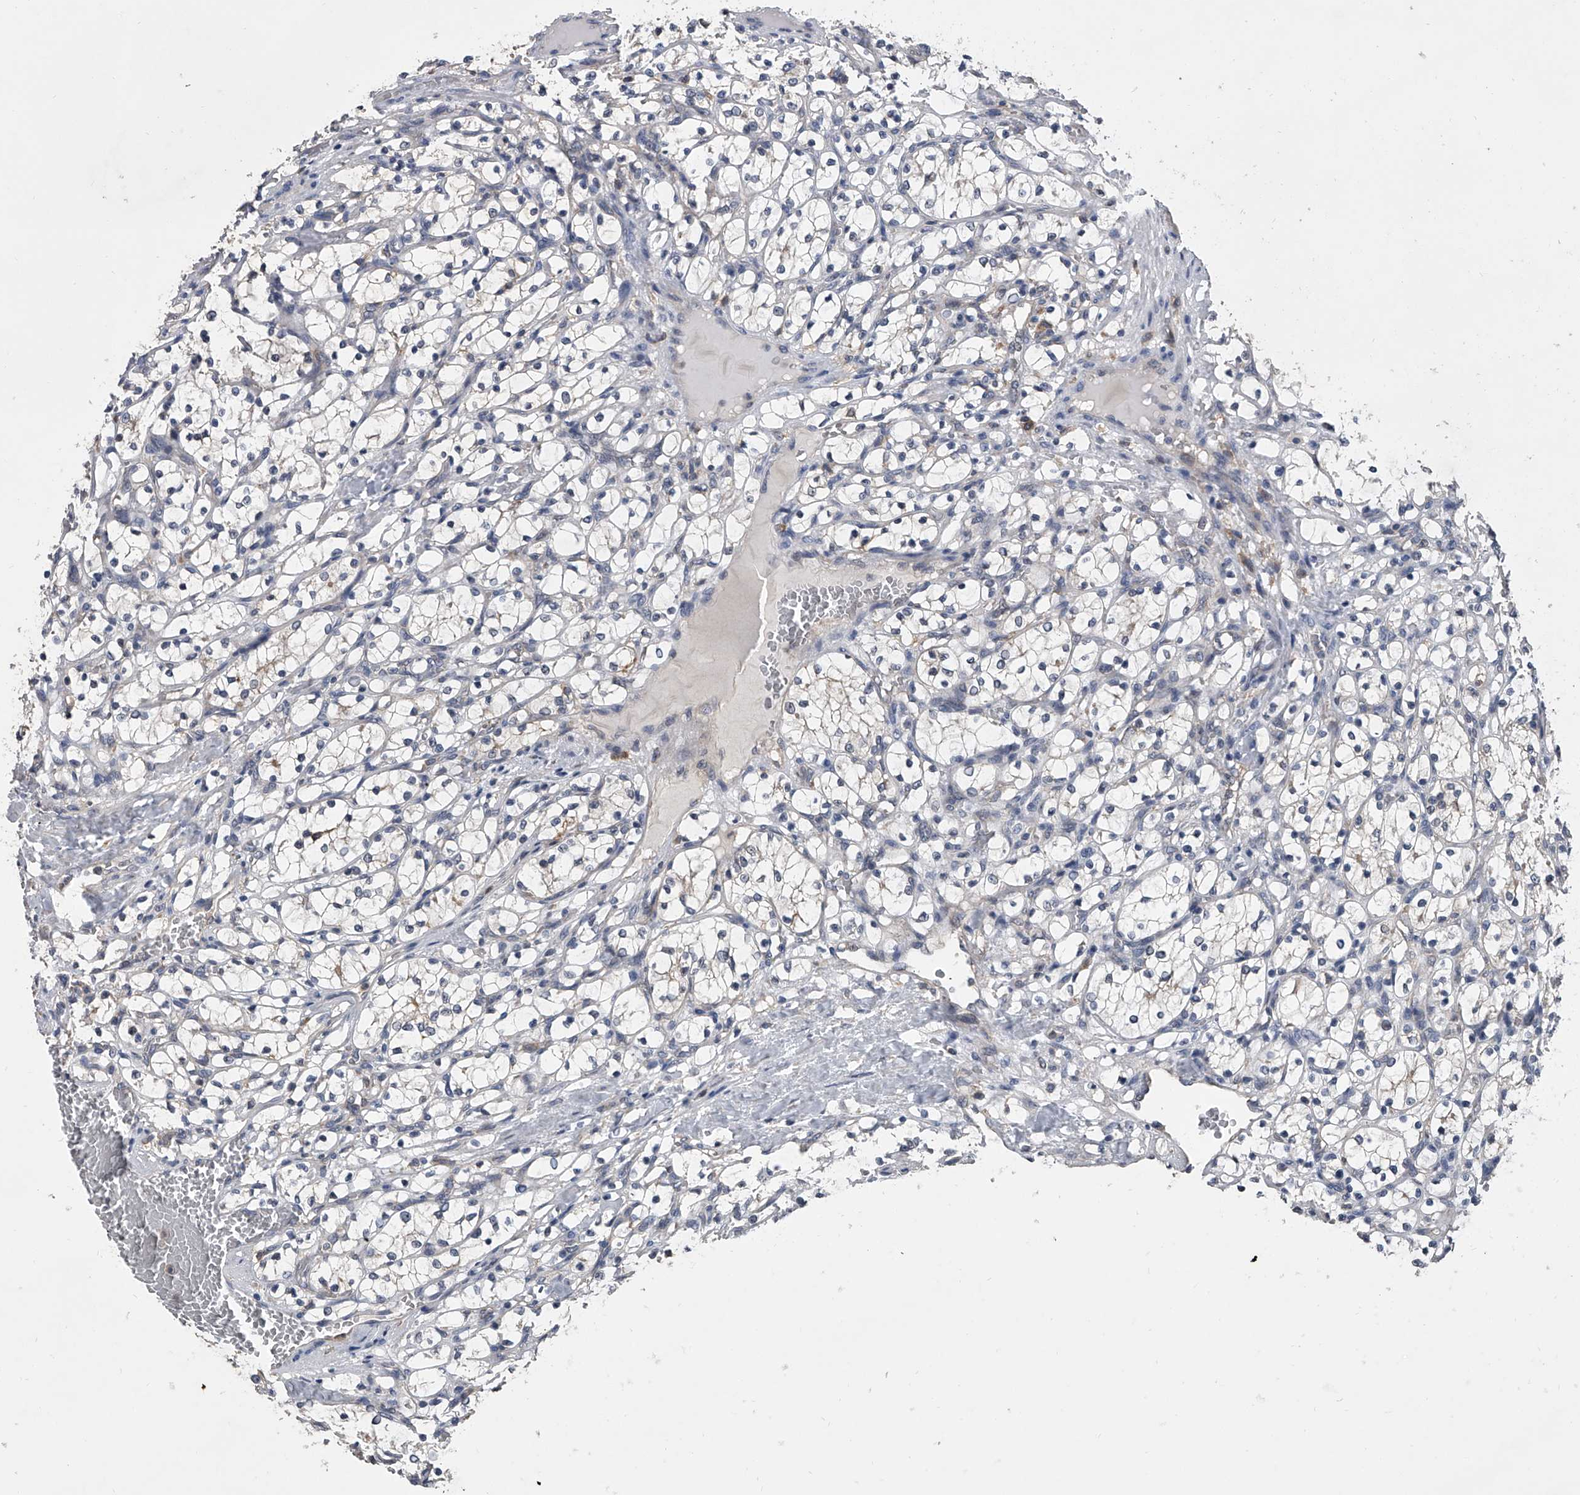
{"staining": {"intensity": "negative", "quantity": "none", "location": "none"}, "tissue": "renal cancer", "cell_type": "Tumor cells", "image_type": "cancer", "snomed": [{"axis": "morphology", "description": "Adenocarcinoma, NOS"}, {"axis": "topography", "description": "Kidney"}], "caption": "DAB immunohistochemical staining of renal cancer displays no significant staining in tumor cells. (IHC, brightfield microscopy, high magnification).", "gene": "MAP4K3", "patient": {"sex": "female", "age": 69}}